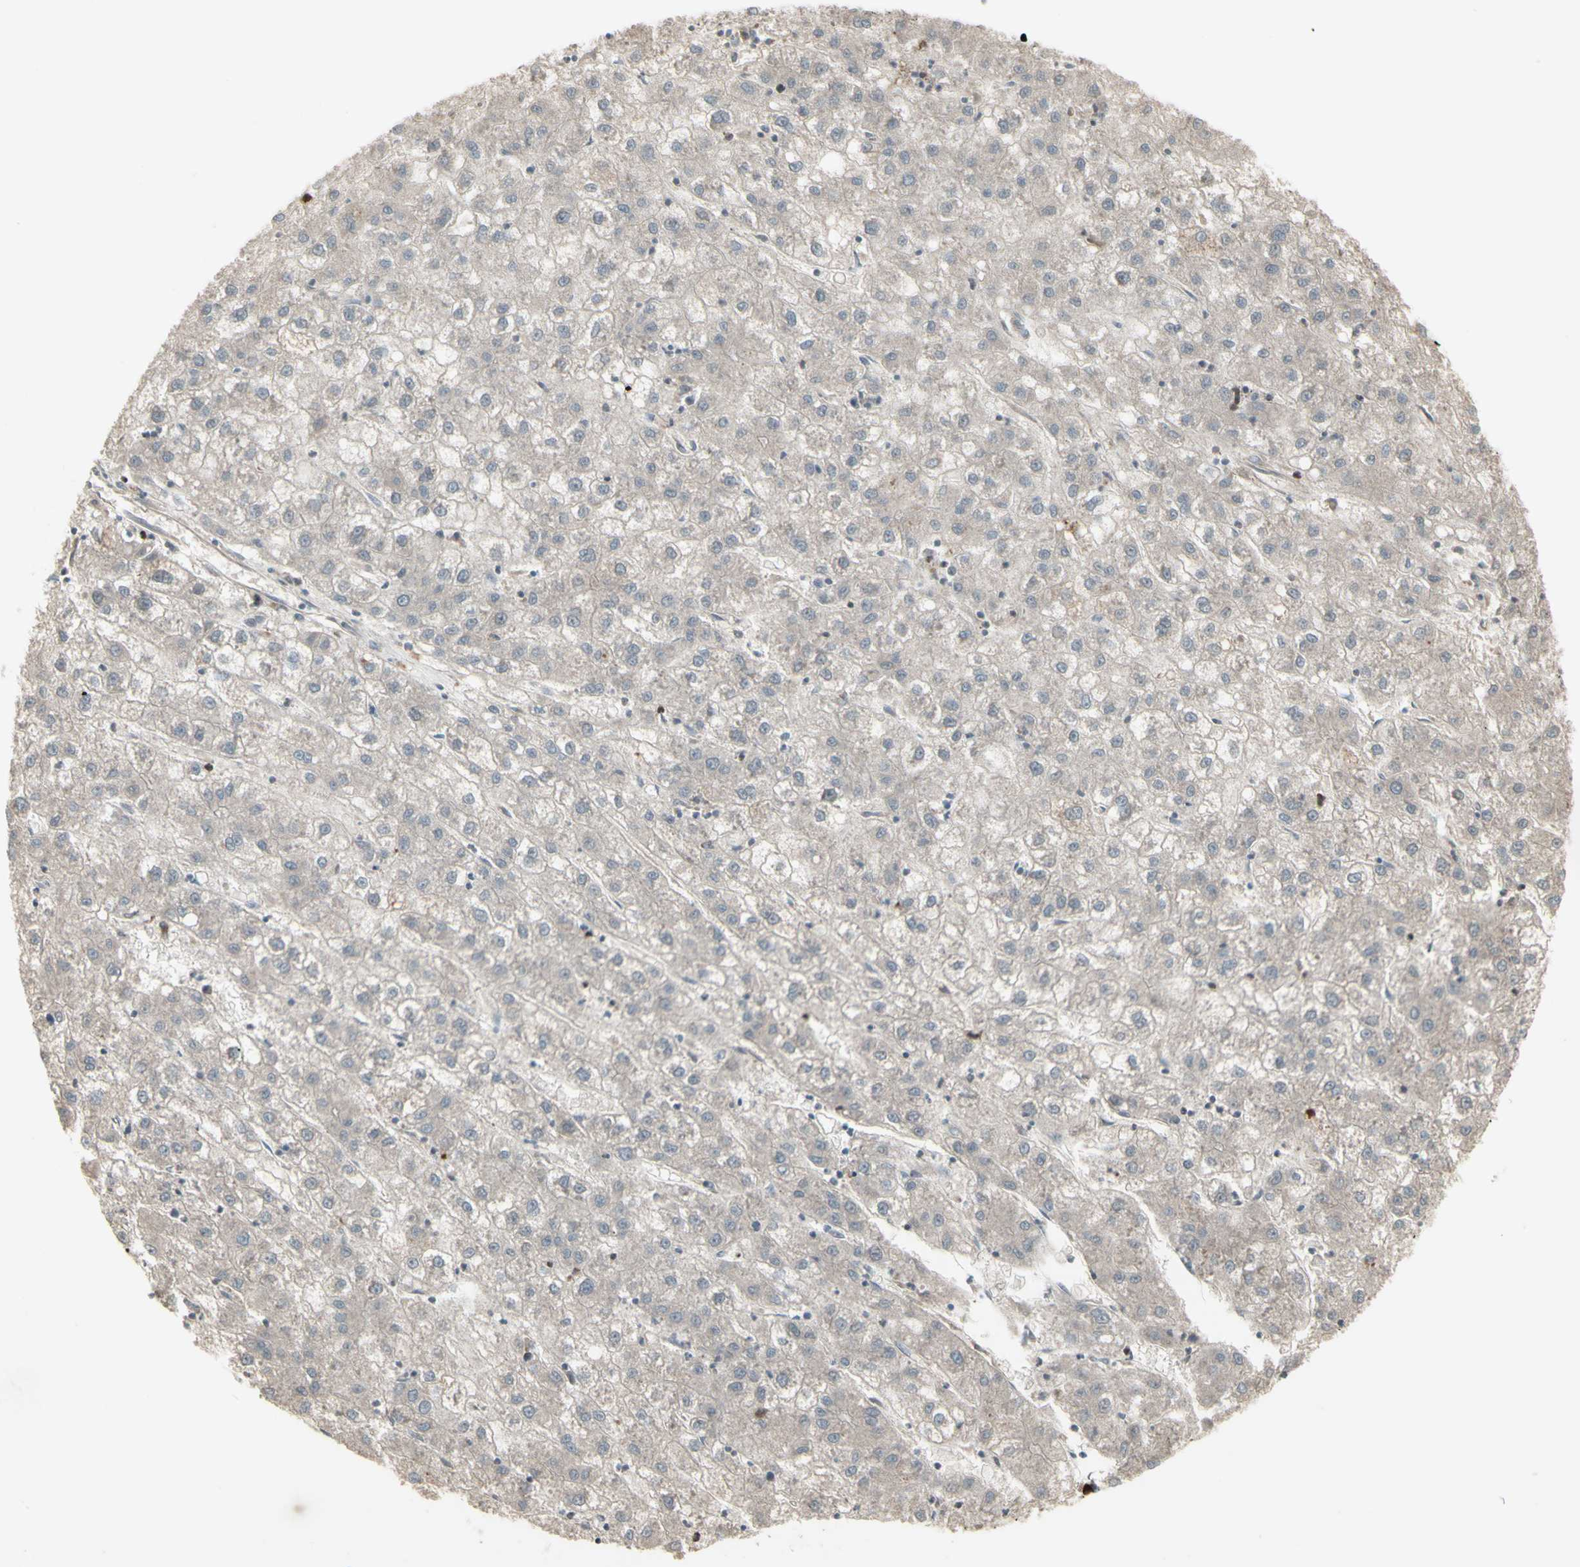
{"staining": {"intensity": "negative", "quantity": "none", "location": "none"}, "tissue": "liver cancer", "cell_type": "Tumor cells", "image_type": "cancer", "snomed": [{"axis": "morphology", "description": "Carcinoma, Hepatocellular, NOS"}, {"axis": "topography", "description": "Liver"}], "caption": "The micrograph displays no staining of tumor cells in liver cancer (hepatocellular carcinoma).", "gene": "CSK", "patient": {"sex": "male", "age": 72}}